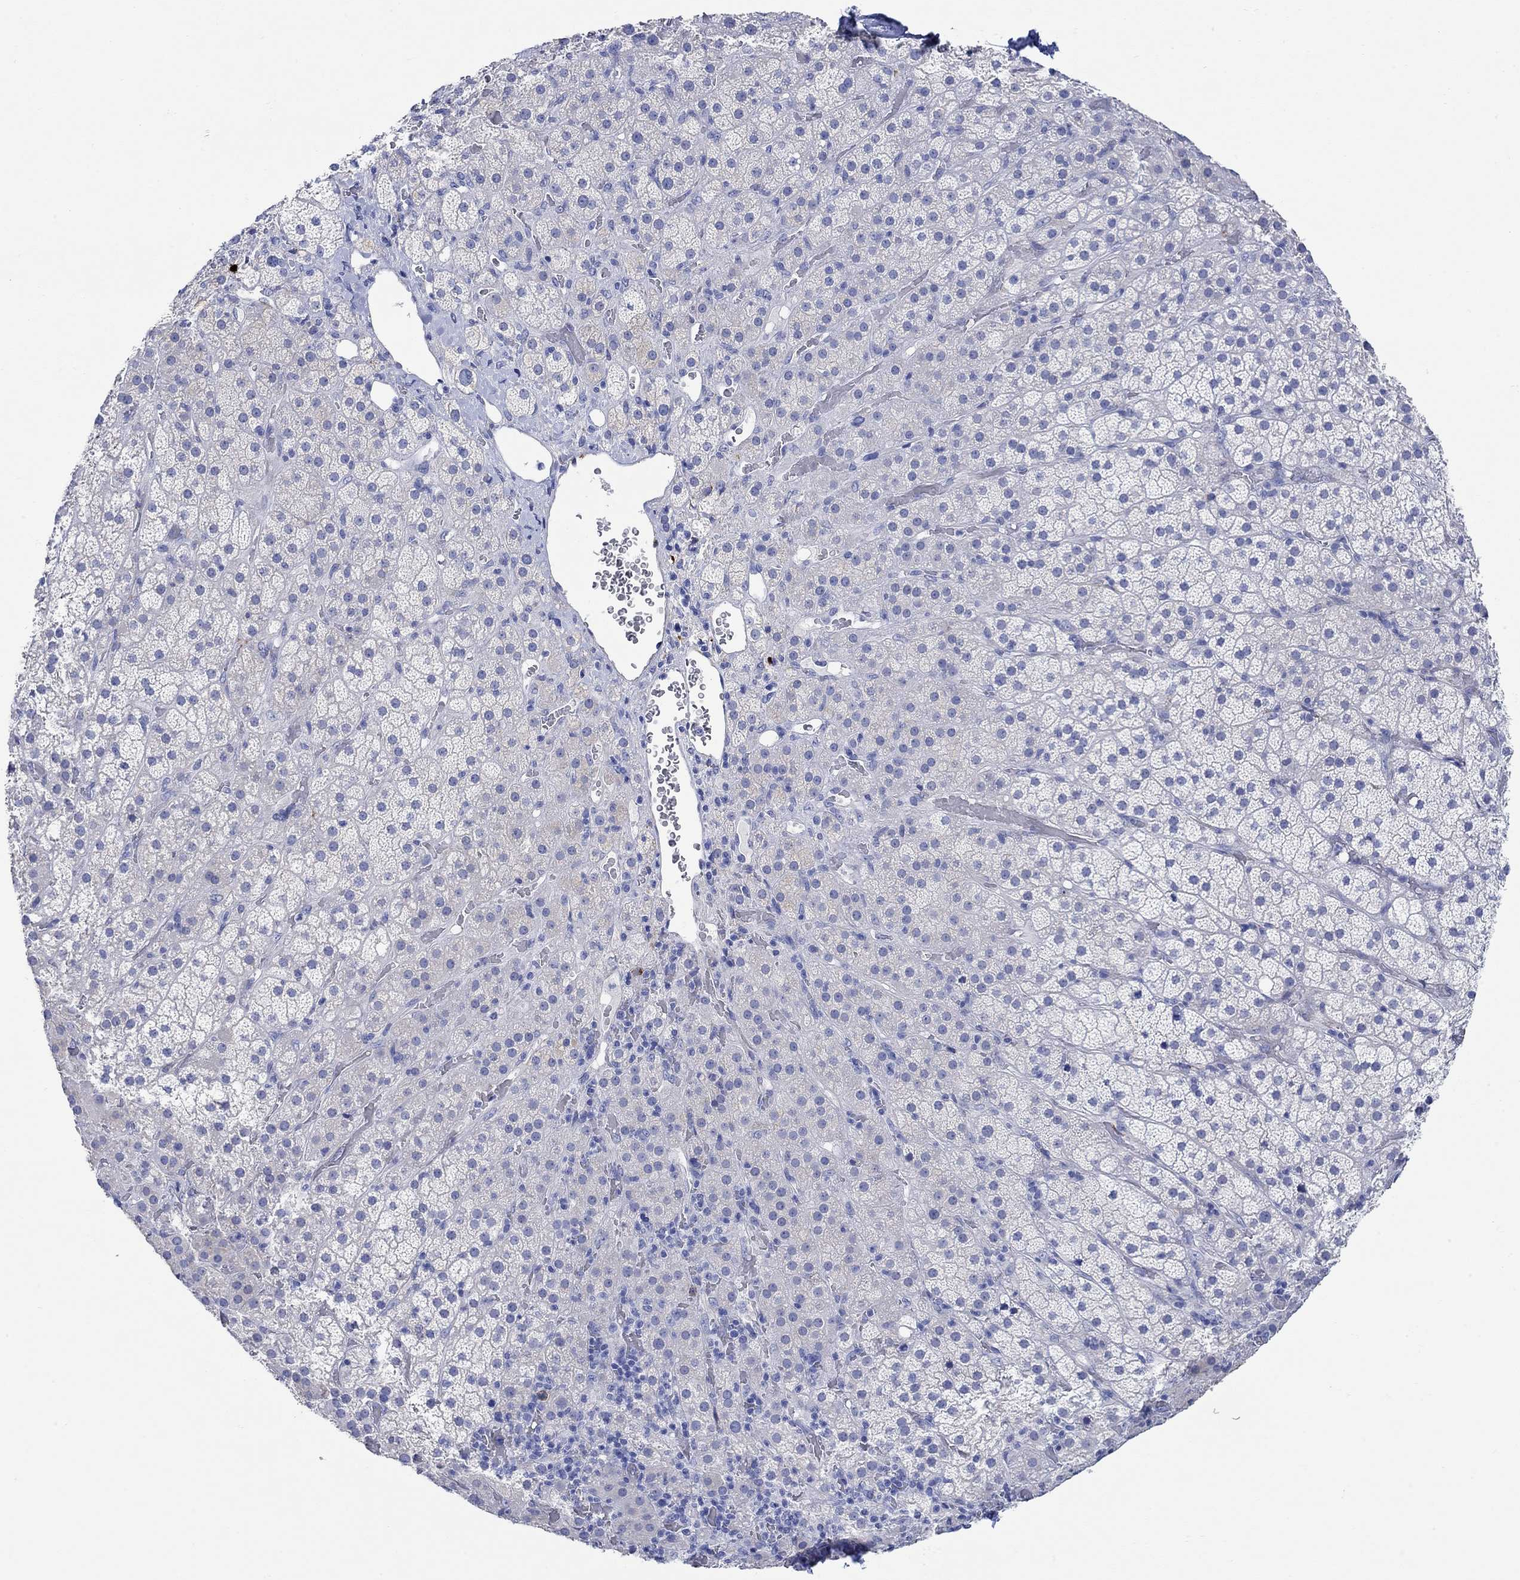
{"staining": {"intensity": "negative", "quantity": "none", "location": "none"}, "tissue": "adrenal gland", "cell_type": "Glandular cells", "image_type": "normal", "snomed": [{"axis": "morphology", "description": "Normal tissue, NOS"}, {"axis": "topography", "description": "Adrenal gland"}], "caption": "This is an immunohistochemistry micrograph of normal human adrenal gland. There is no expression in glandular cells.", "gene": "P2RY6", "patient": {"sex": "male", "age": 57}}